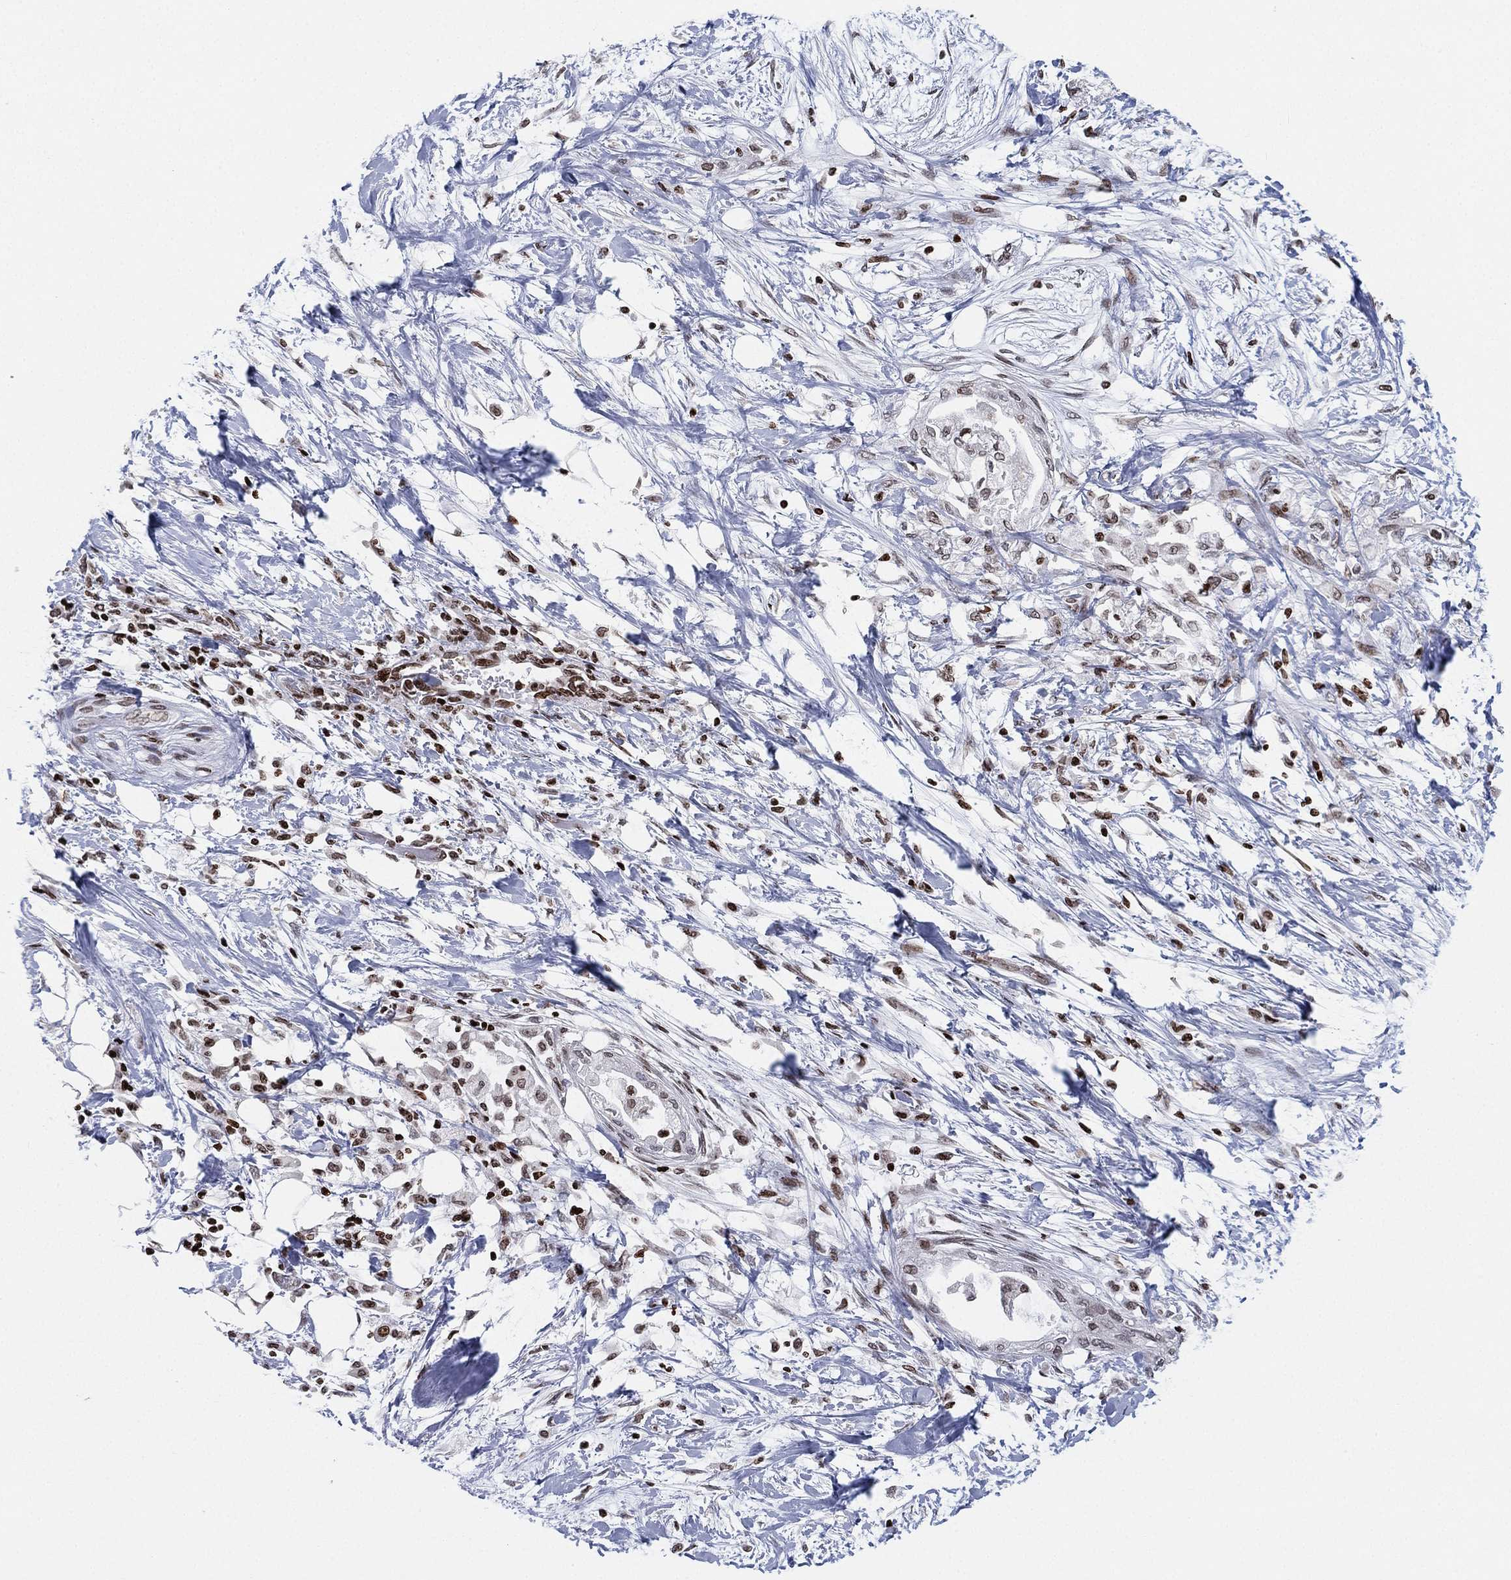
{"staining": {"intensity": "negative", "quantity": "none", "location": "none"}, "tissue": "pancreatic cancer", "cell_type": "Tumor cells", "image_type": "cancer", "snomed": [{"axis": "morphology", "description": "Normal tissue, NOS"}, {"axis": "morphology", "description": "Adenocarcinoma, NOS"}, {"axis": "topography", "description": "Pancreas"}, {"axis": "topography", "description": "Duodenum"}], "caption": "Micrograph shows no protein expression in tumor cells of pancreatic cancer tissue. (DAB (3,3'-diaminobenzidine) immunohistochemistry with hematoxylin counter stain).", "gene": "MFSD14A", "patient": {"sex": "female", "age": 60}}